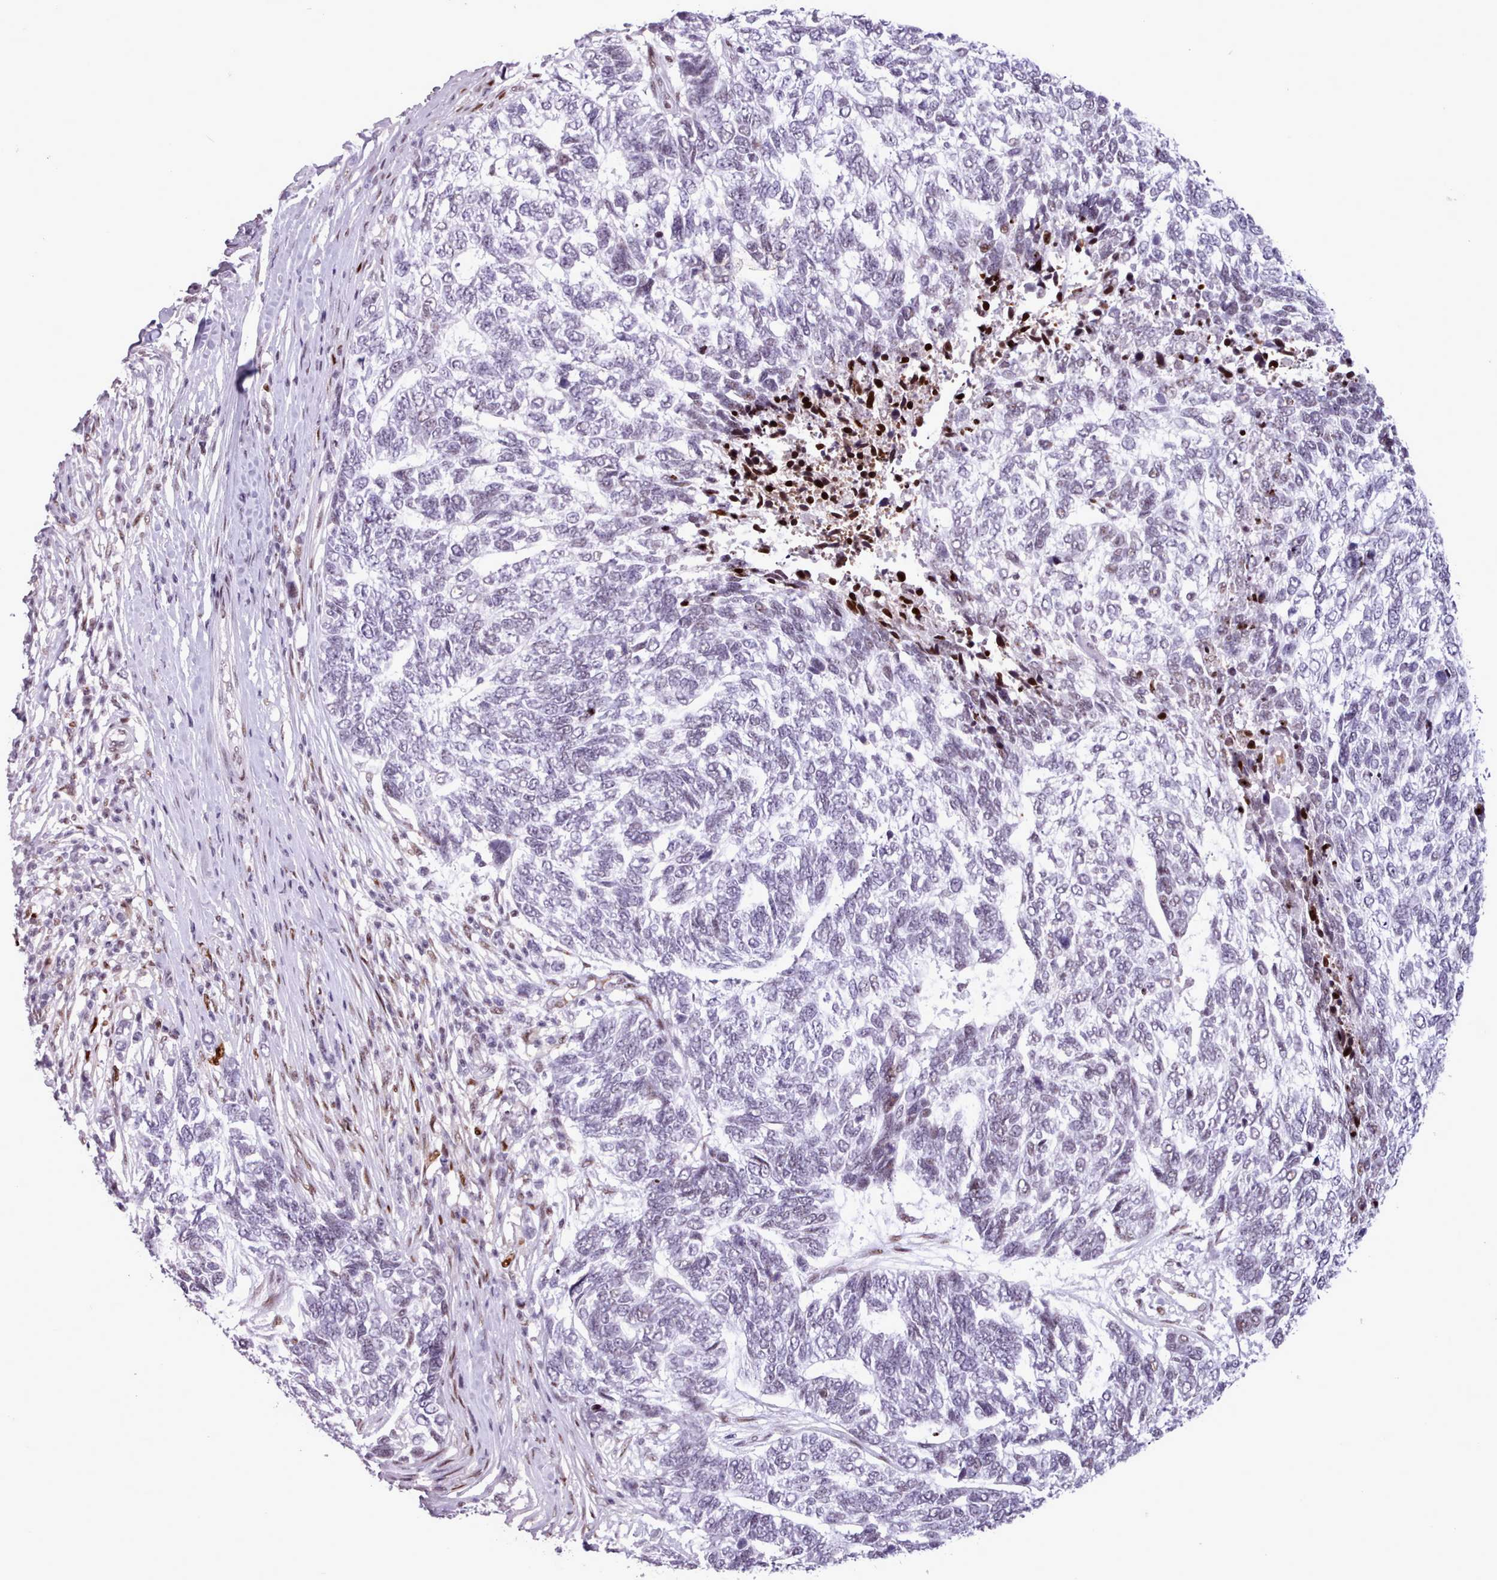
{"staining": {"intensity": "weak", "quantity": "25%-75%", "location": "nuclear"}, "tissue": "skin cancer", "cell_type": "Tumor cells", "image_type": "cancer", "snomed": [{"axis": "morphology", "description": "Basal cell carcinoma"}, {"axis": "topography", "description": "Skin"}], "caption": "A histopathology image of basal cell carcinoma (skin) stained for a protein shows weak nuclear brown staining in tumor cells.", "gene": "SRSF4", "patient": {"sex": "female", "age": 65}}